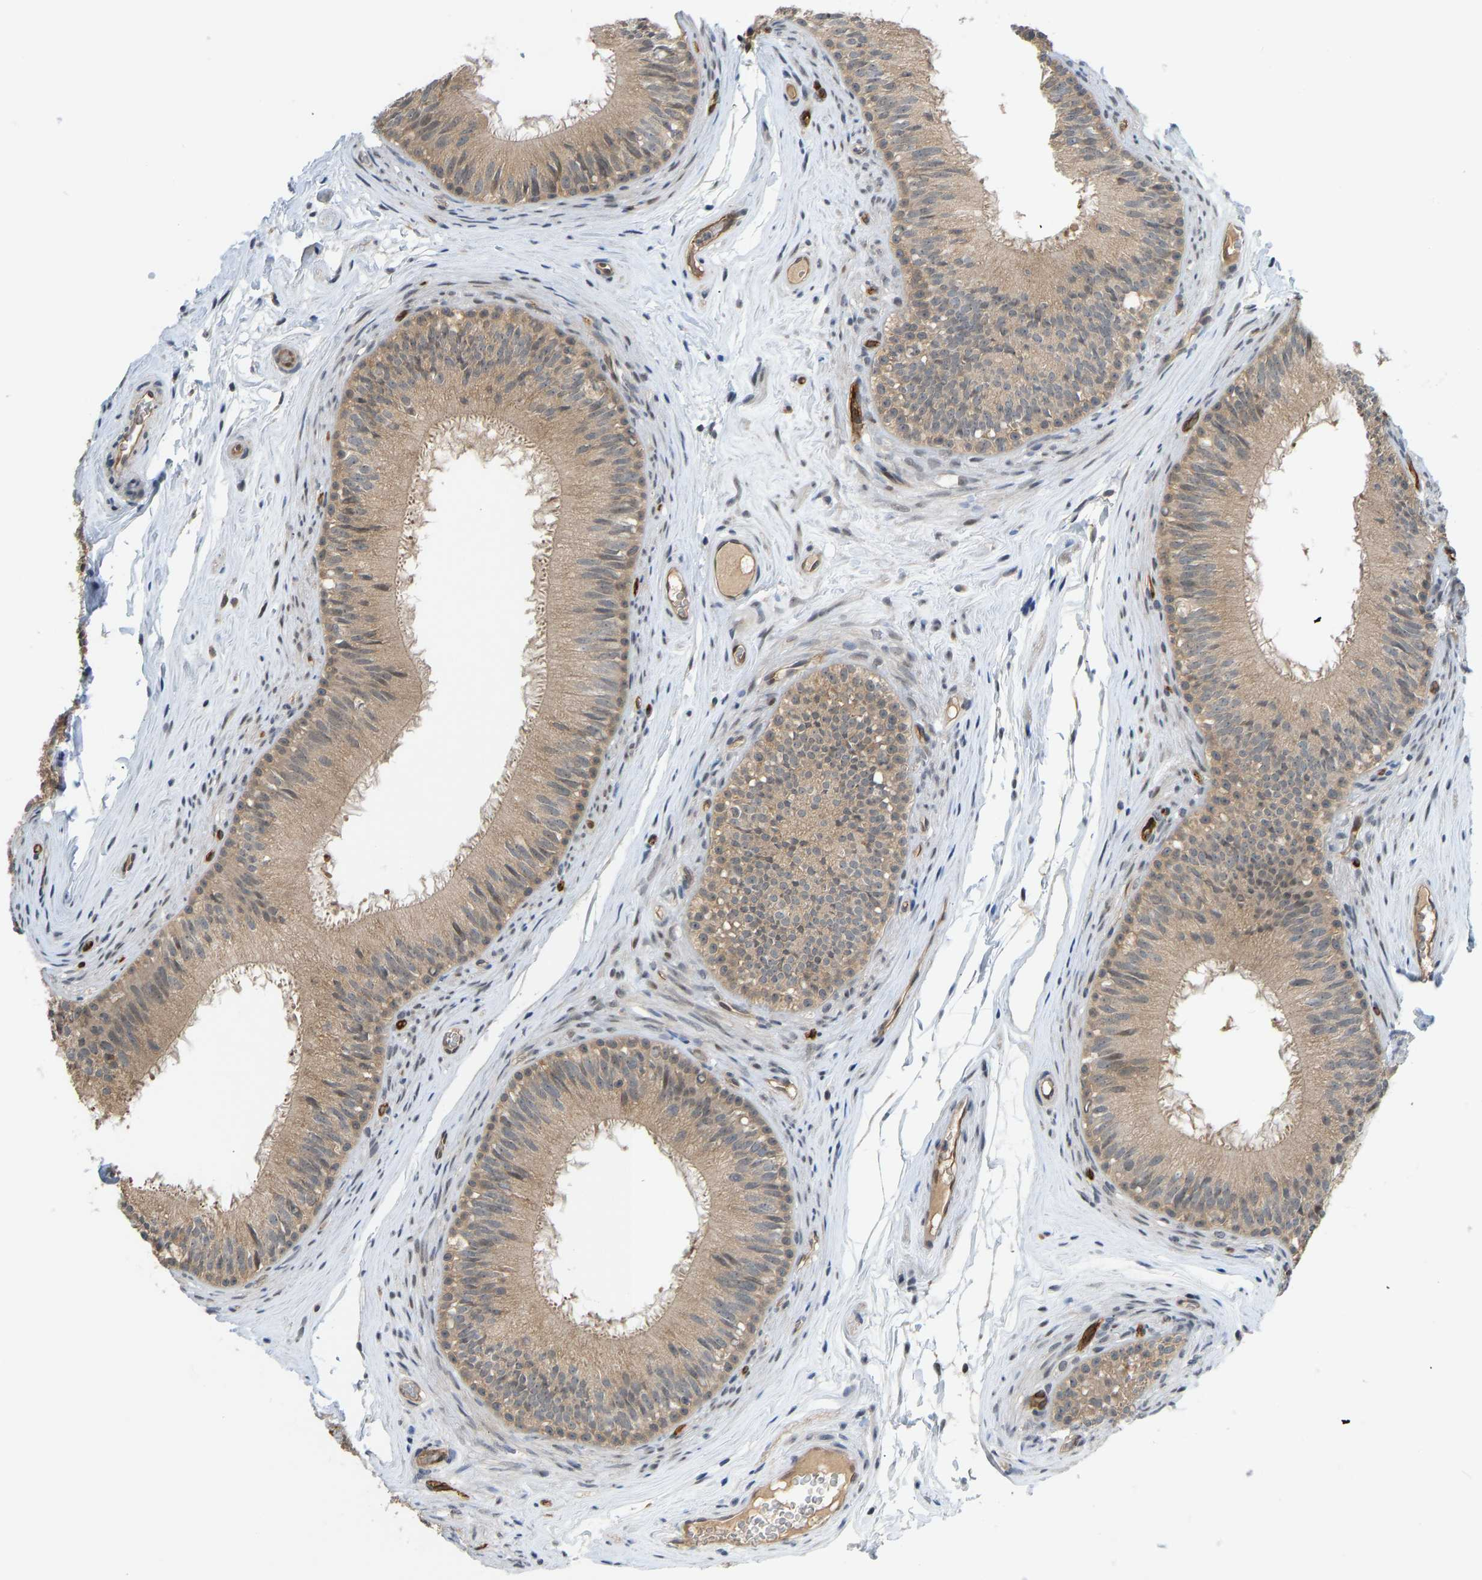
{"staining": {"intensity": "weak", "quantity": ">75%", "location": "cytoplasmic/membranous"}, "tissue": "epididymis", "cell_type": "Glandular cells", "image_type": "normal", "snomed": [{"axis": "morphology", "description": "Normal tissue, NOS"}, {"axis": "topography", "description": "Testis"}, {"axis": "topography", "description": "Epididymis"}], "caption": "Immunohistochemistry (IHC) photomicrograph of benign epididymis: human epididymis stained using immunohistochemistry (IHC) reveals low levels of weak protein expression localized specifically in the cytoplasmic/membranous of glandular cells, appearing as a cytoplasmic/membranous brown color.", "gene": "CCT8", "patient": {"sex": "male", "age": 36}}